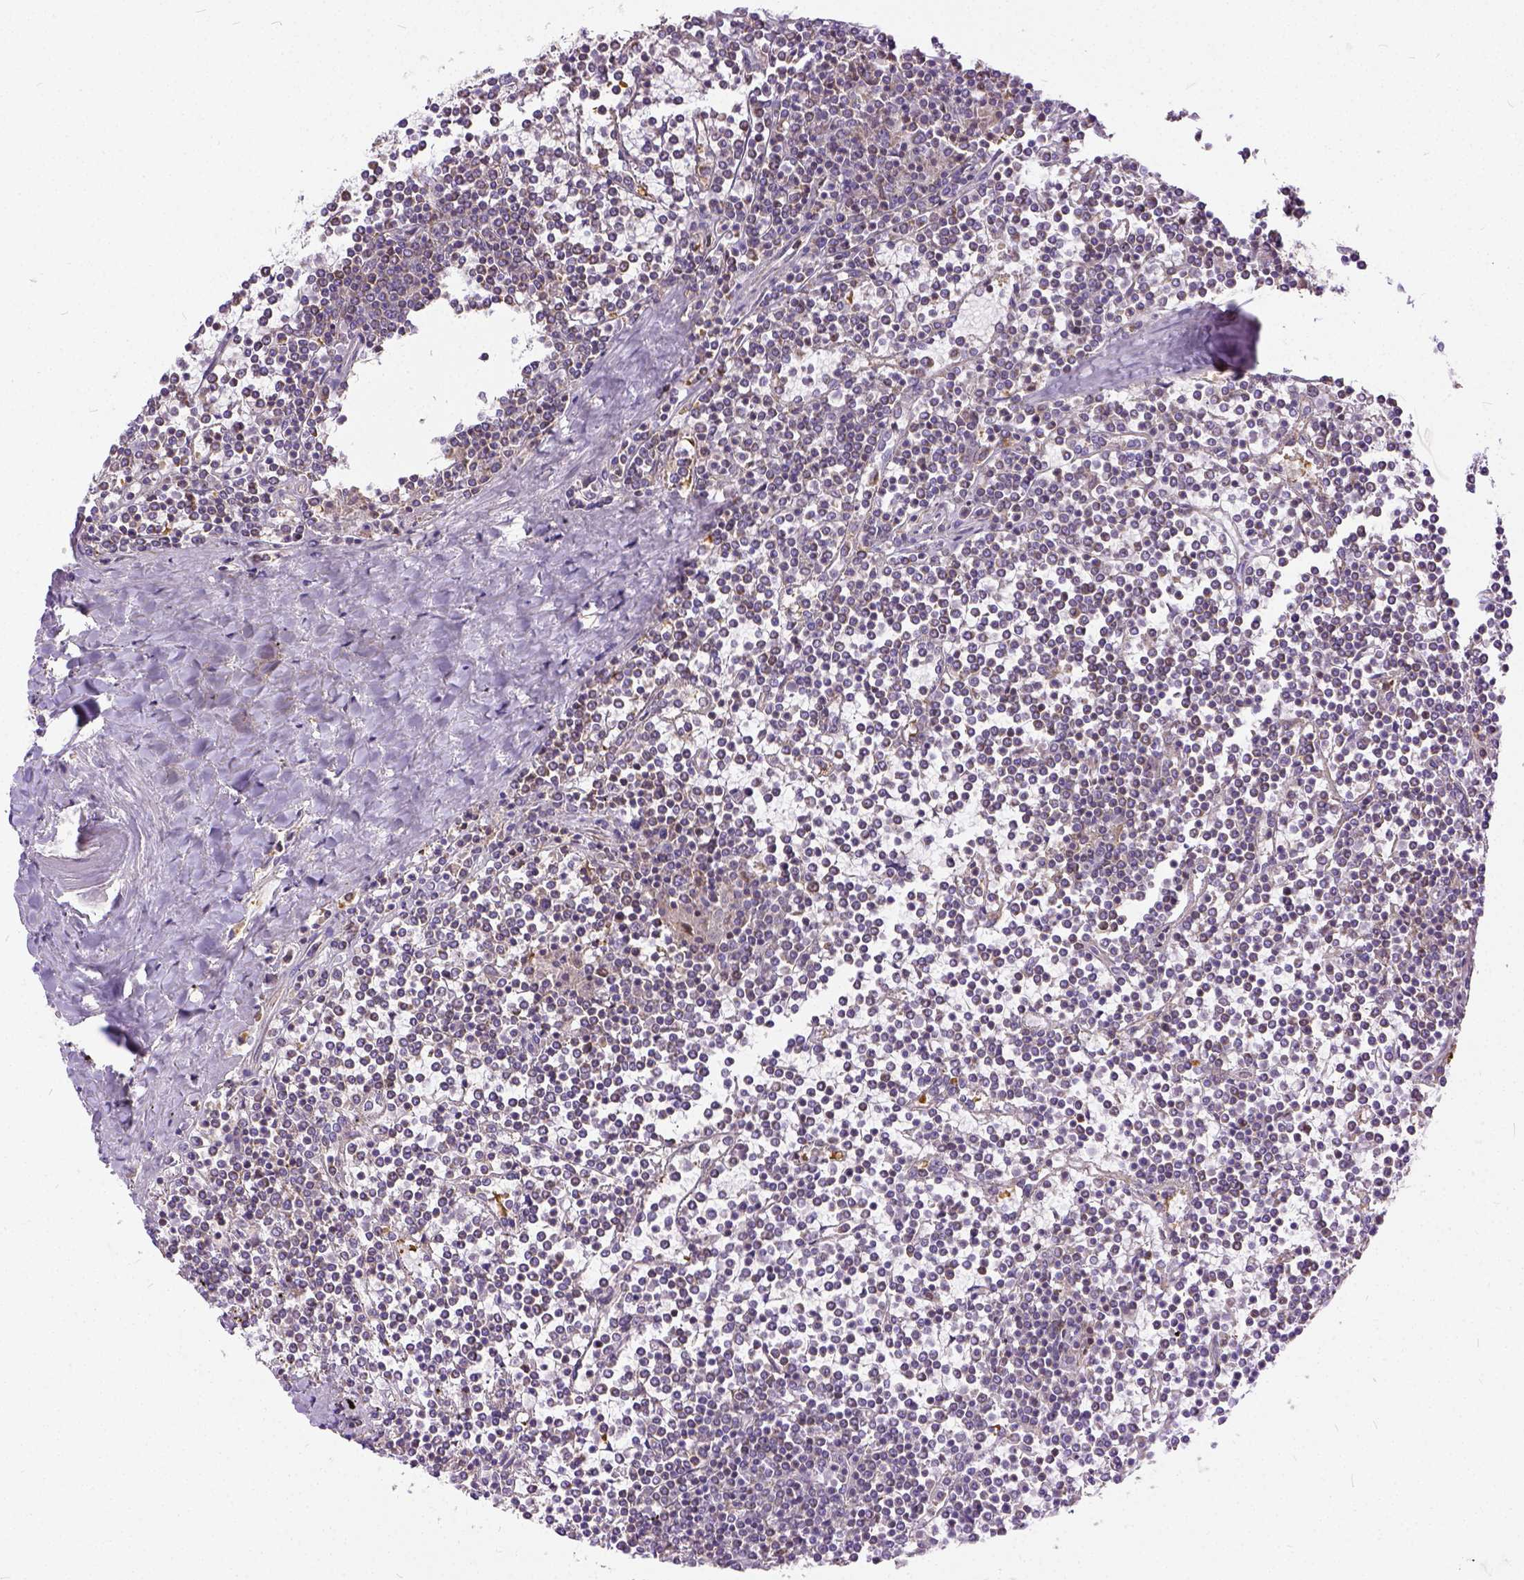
{"staining": {"intensity": "negative", "quantity": "none", "location": "none"}, "tissue": "lymphoma", "cell_type": "Tumor cells", "image_type": "cancer", "snomed": [{"axis": "morphology", "description": "Malignant lymphoma, non-Hodgkin's type, Low grade"}, {"axis": "topography", "description": "Spleen"}], "caption": "Immunohistochemistry micrograph of neoplastic tissue: human lymphoma stained with DAB (3,3'-diaminobenzidine) displays no significant protein expression in tumor cells. (Stains: DAB (3,3'-diaminobenzidine) IHC with hematoxylin counter stain, Microscopy: brightfield microscopy at high magnification).", "gene": "CADM4", "patient": {"sex": "female", "age": 19}}